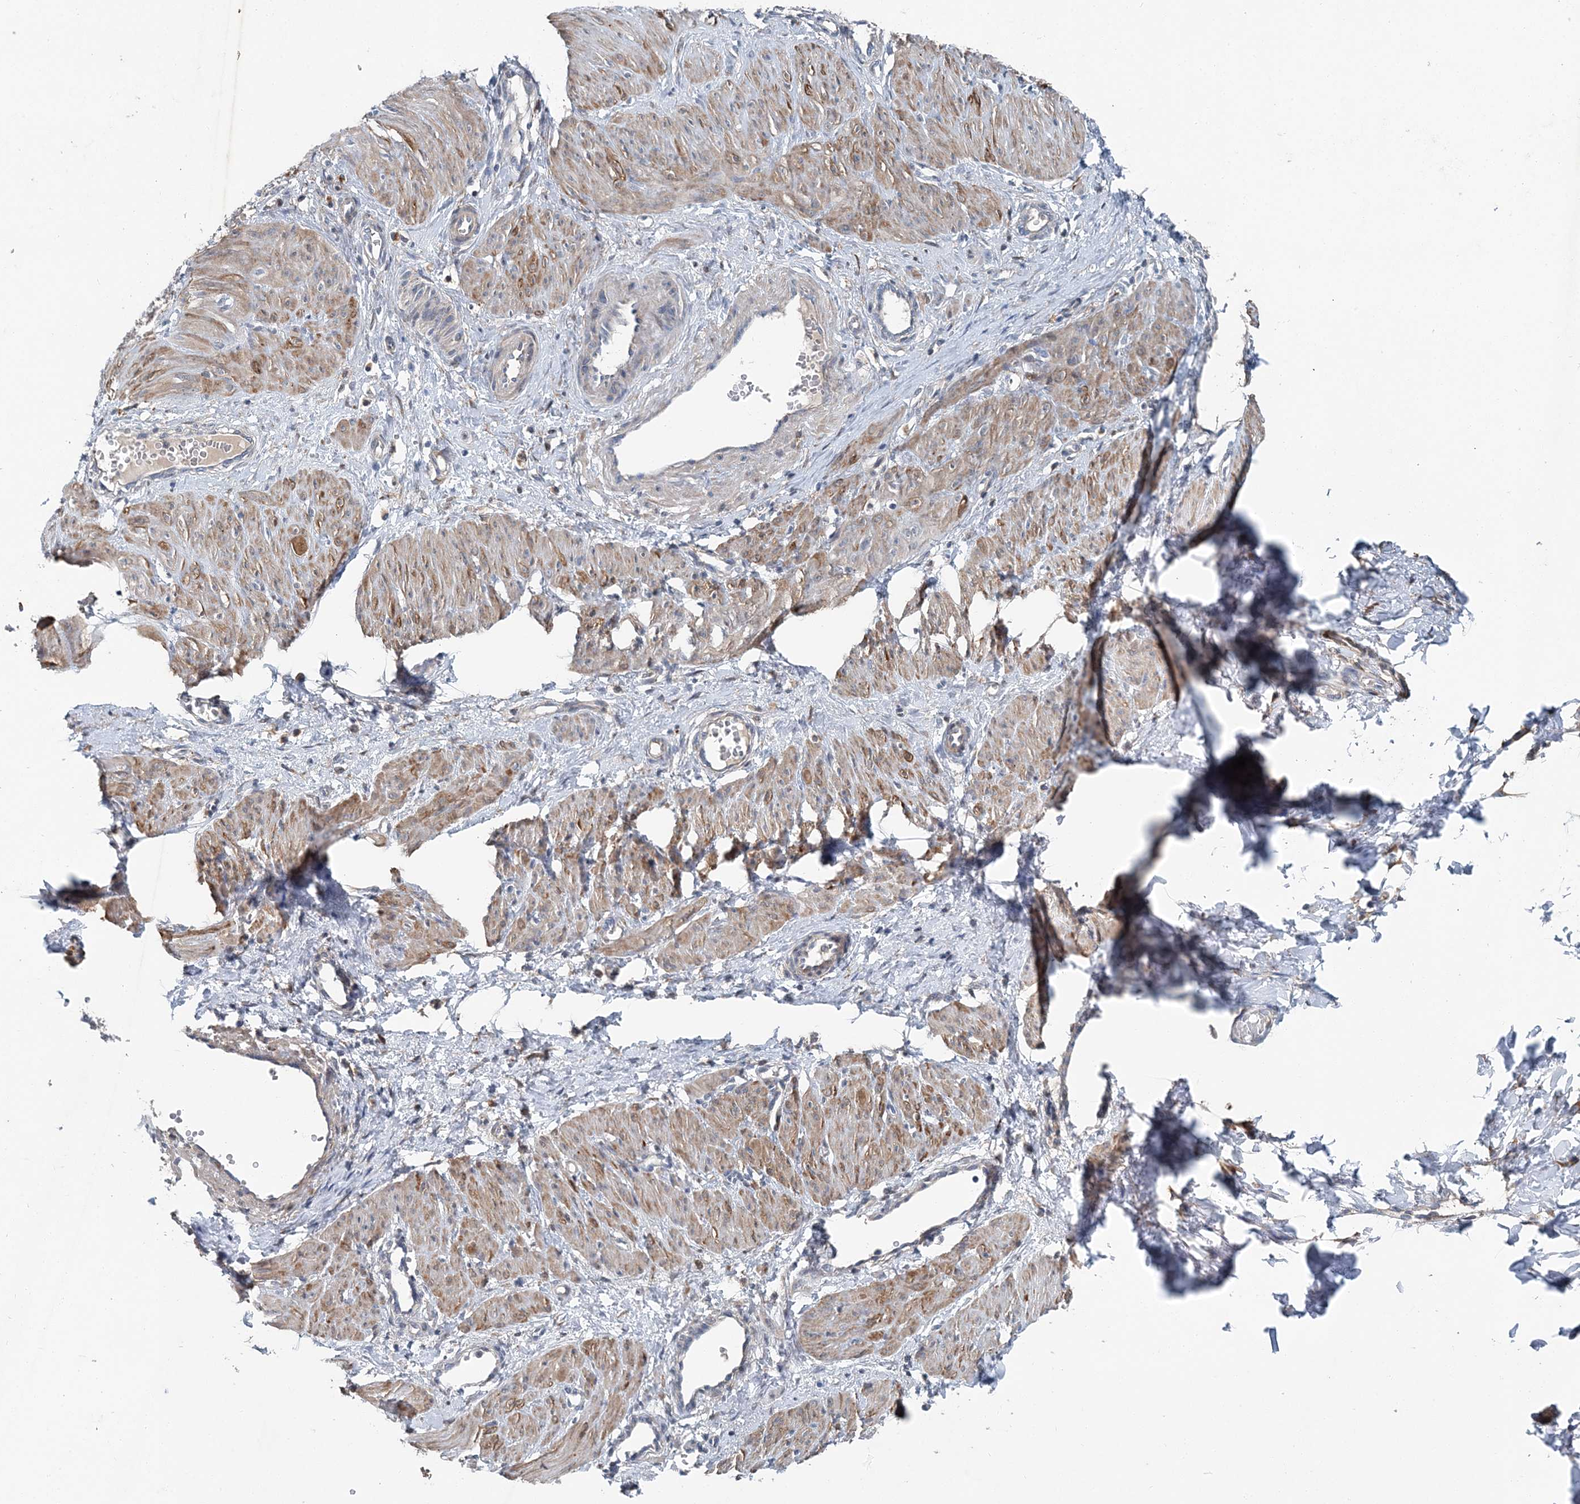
{"staining": {"intensity": "moderate", "quantity": "25%-75%", "location": "cytoplasmic/membranous"}, "tissue": "smooth muscle", "cell_type": "Smooth muscle cells", "image_type": "normal", "snomed": [{"axis": "morphology", "description": "Normal tissue, NOS"}, {"axis": "topography", "description": "Endometrium"}], "caption": "Approximately 25%-75% of smooth muscle cells in normal human smooth muscle show moderate cytoplasmic/membranous protein expression as visualized by brown immunohistochemical staining.", "gene": "SPOPL", "patient": {"sex": "female", "age": 33}}